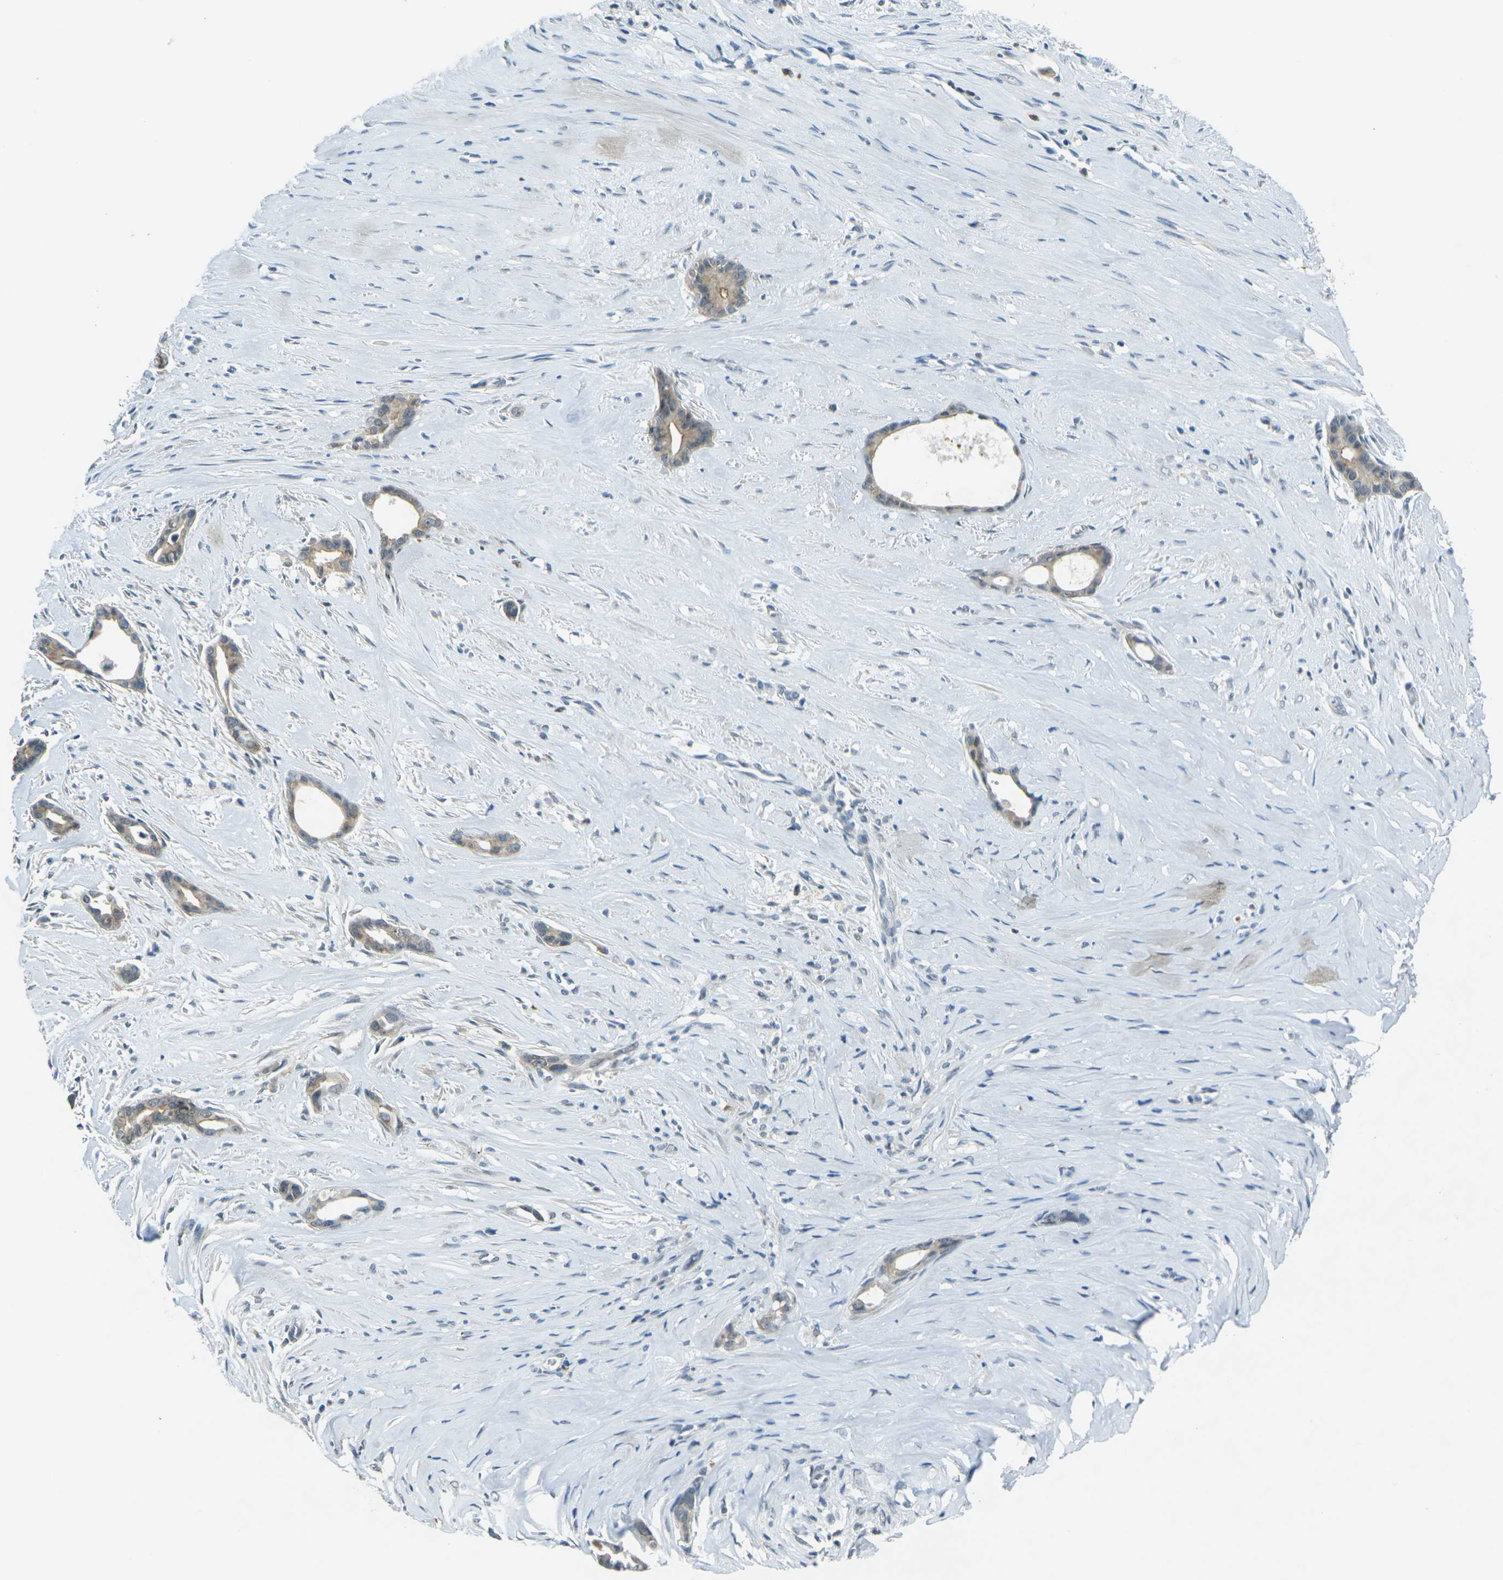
{"staining": {"intensity": "weak", "quantity": ">75%", "location": "cytoplasmic/membranous"}, "tissue": "liver cancer", "cell_type": "Tumor cells", "image_type": "cancer", "snomed": [{"axis": "morphology", "description": "Cholangiocarcinoma"}, {"axis": "topography", "description": "Liver"}], "caption": "Protein staining of liver cholangiocarcinoma tissue displays weak cytoplasmic/membranous staining in approximately >75% of tumor cells. (DAB = brown stain, brightfield microscopy at high magnification).", "gene": "SPTBN2", "patient": {"sex": "female", "age": 55}}